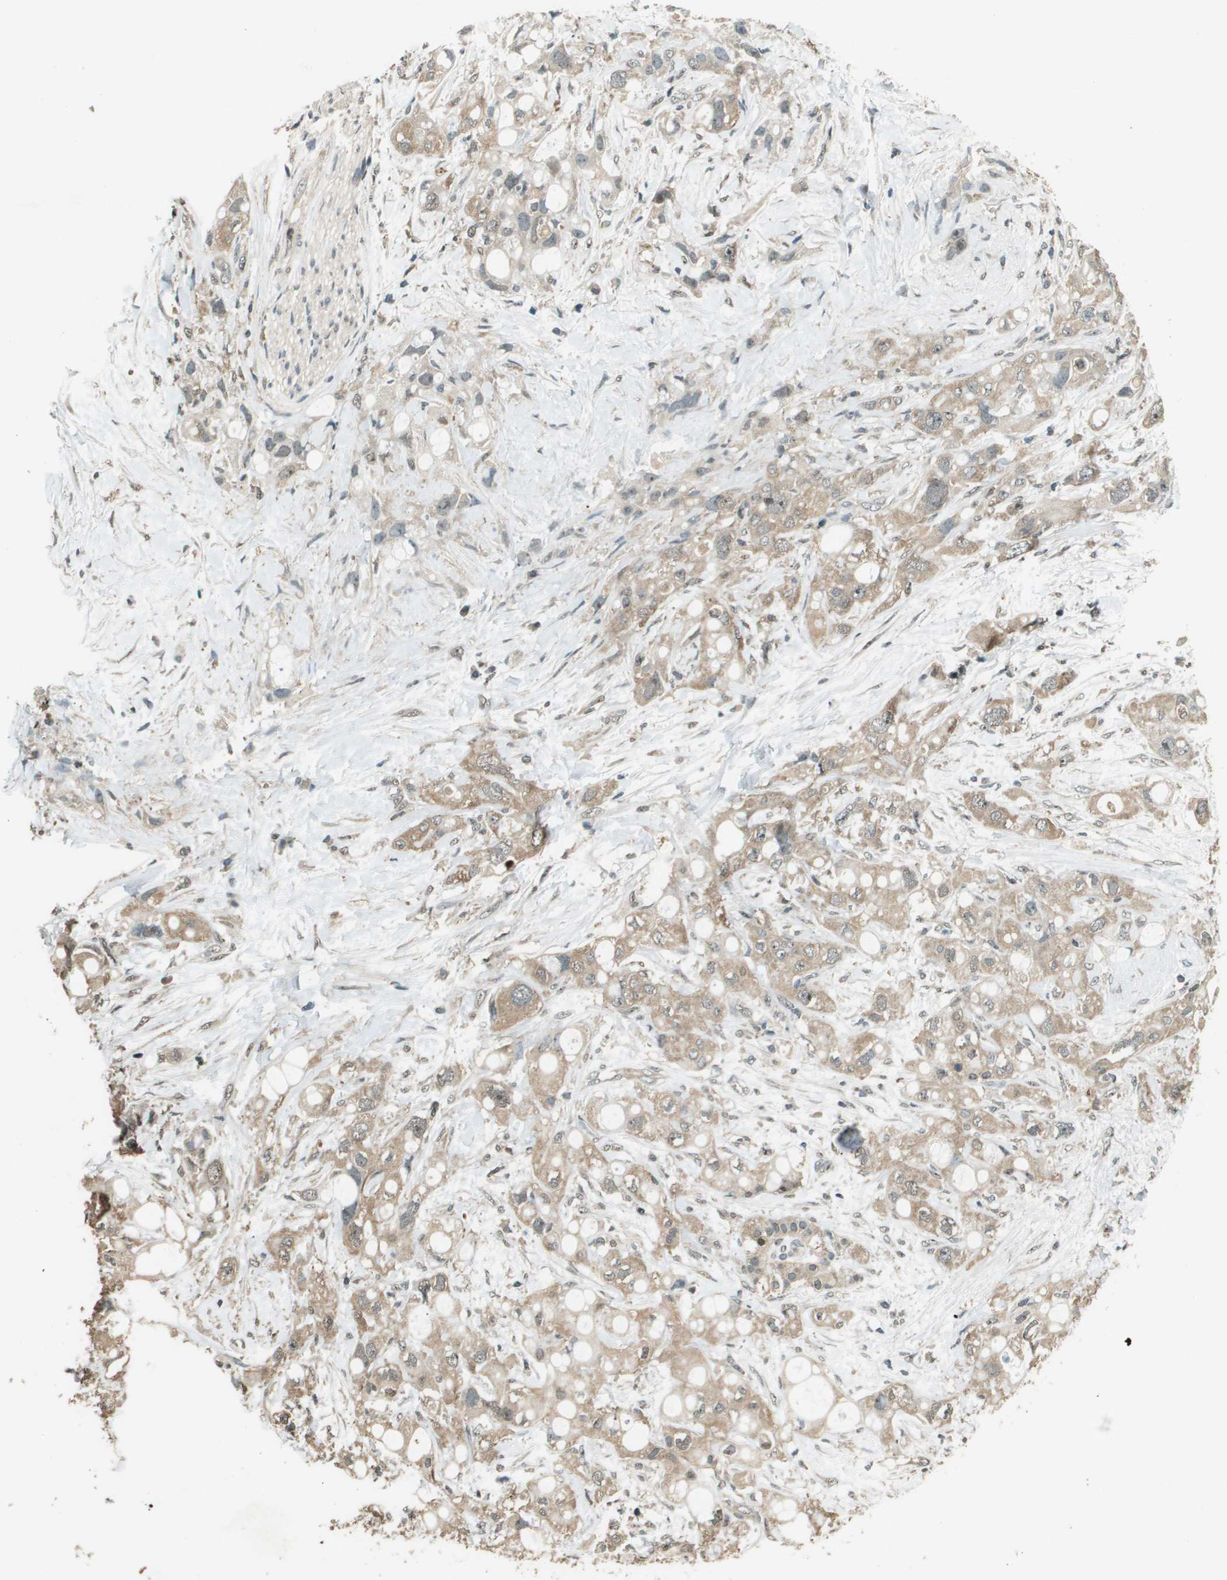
{"staining": {"intensity": "weak", "quantity": ">75%", "location": "cytoplasmic/membranous"}, "tissue": "pancreatic cancer", "cell_type": "Tumor cells", "image_type": "cancer", "snomed": [{"axis": "morphology", "description": "Adenocarcinoma, NOS"}, {"axis": "topography", "description": "Pancreas"}], "caption": "Immunohistochemical staining of human pancreatic adenocarcinoma shows low levels of weak cytoplasmic/membranous staining in about >75% of tumor cells. The staining was performed using DAB to visualize the protein expression in brown, while the nuclei were stained in blue with hematoxylin (Magnification: 20x).", "gene": "SDC3", "patient": {"sex": "female", "age": 56}}